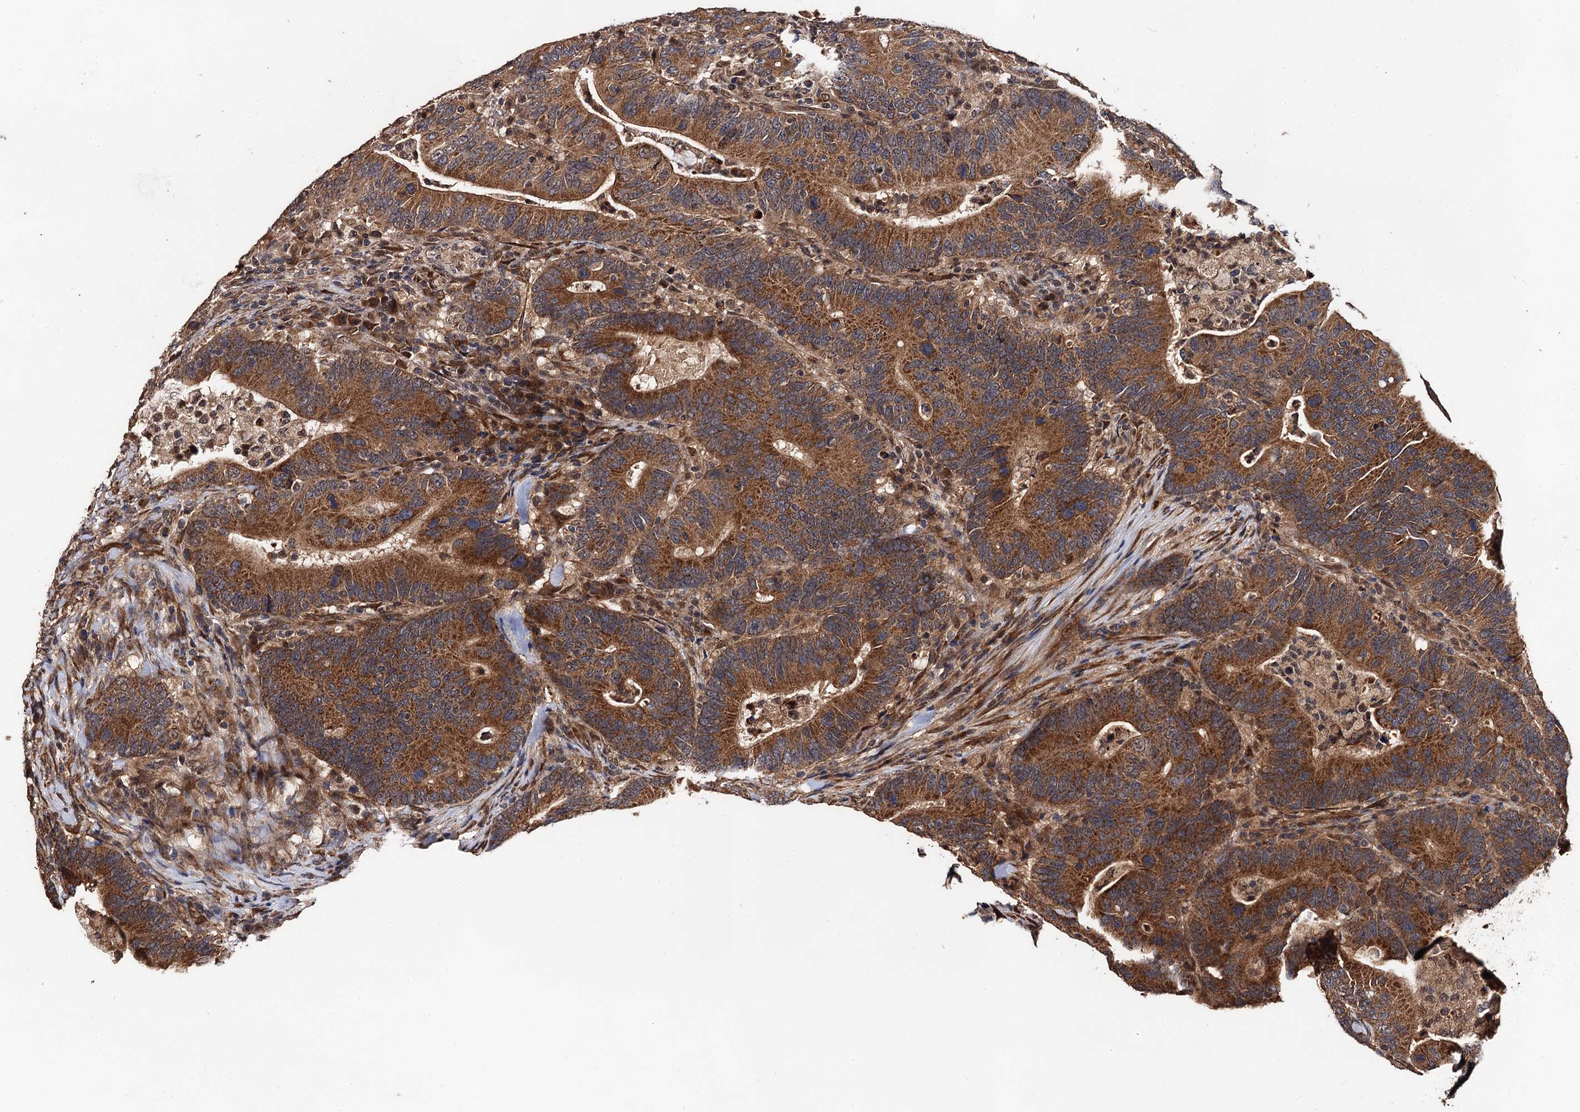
{"staining": {"intensity": "strong", "quantity": ">75%", "location": "cytoplasmic/membranous"}, "tissue": "colorectal cancer", "cell_type": "Tumor cells", "image_type": "cancer", "snomed": [{"axis": "morphology", "description": "Adenocarcinoma, NOS"}, {"axis": "topography", "description": "Colon"}], "caption": "The image reveals staining of adenocarcinoma (colorectal), revealing strong cytoplasmic/membranous protein positivity (brown color) within tumor cells.", "gene": "MIER2", "patient": {"sex": "female", "age": 66}}